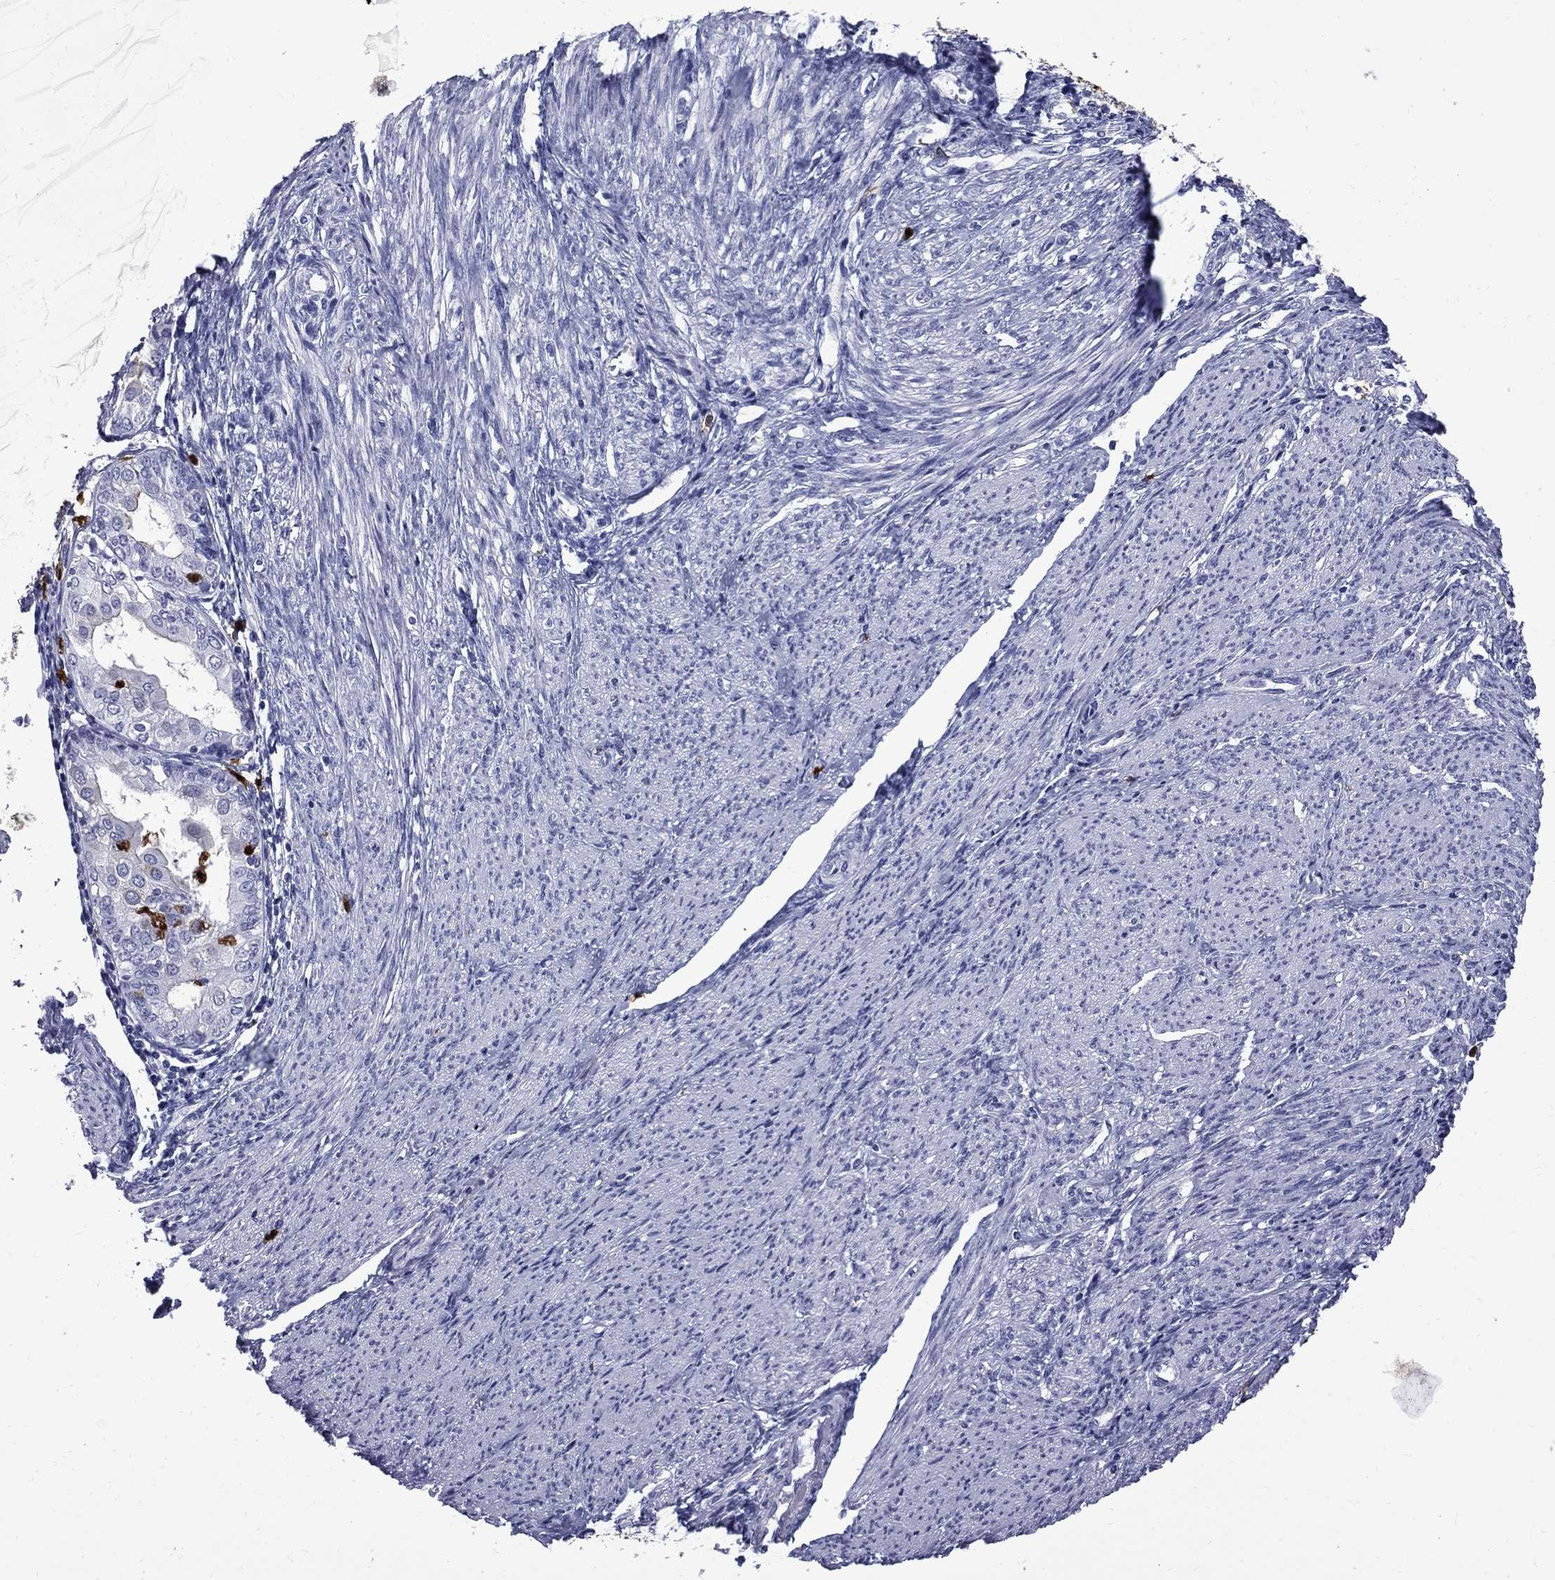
{"staining": {"intensity": "negative", "quantity": "none", "location": "none"}, "tissue": "endometrial cancer", "cell_type": "Tumor cells", "image_type": "cancer", "snomed": [{"axis": "morphology", "description": "Adenocarcinoma, NOS"}, {"axis": "topography", "description": "Endometrium"}], "caption": "High magnification brightfield microscopy of endometrial adenocarcinoma stained with DAB (brown) and counterstained with hematoxylin (blue): tumor cells show no significant staining.", "gene": "TRIM29", "patient": {"sex": "female", "age": 68}}